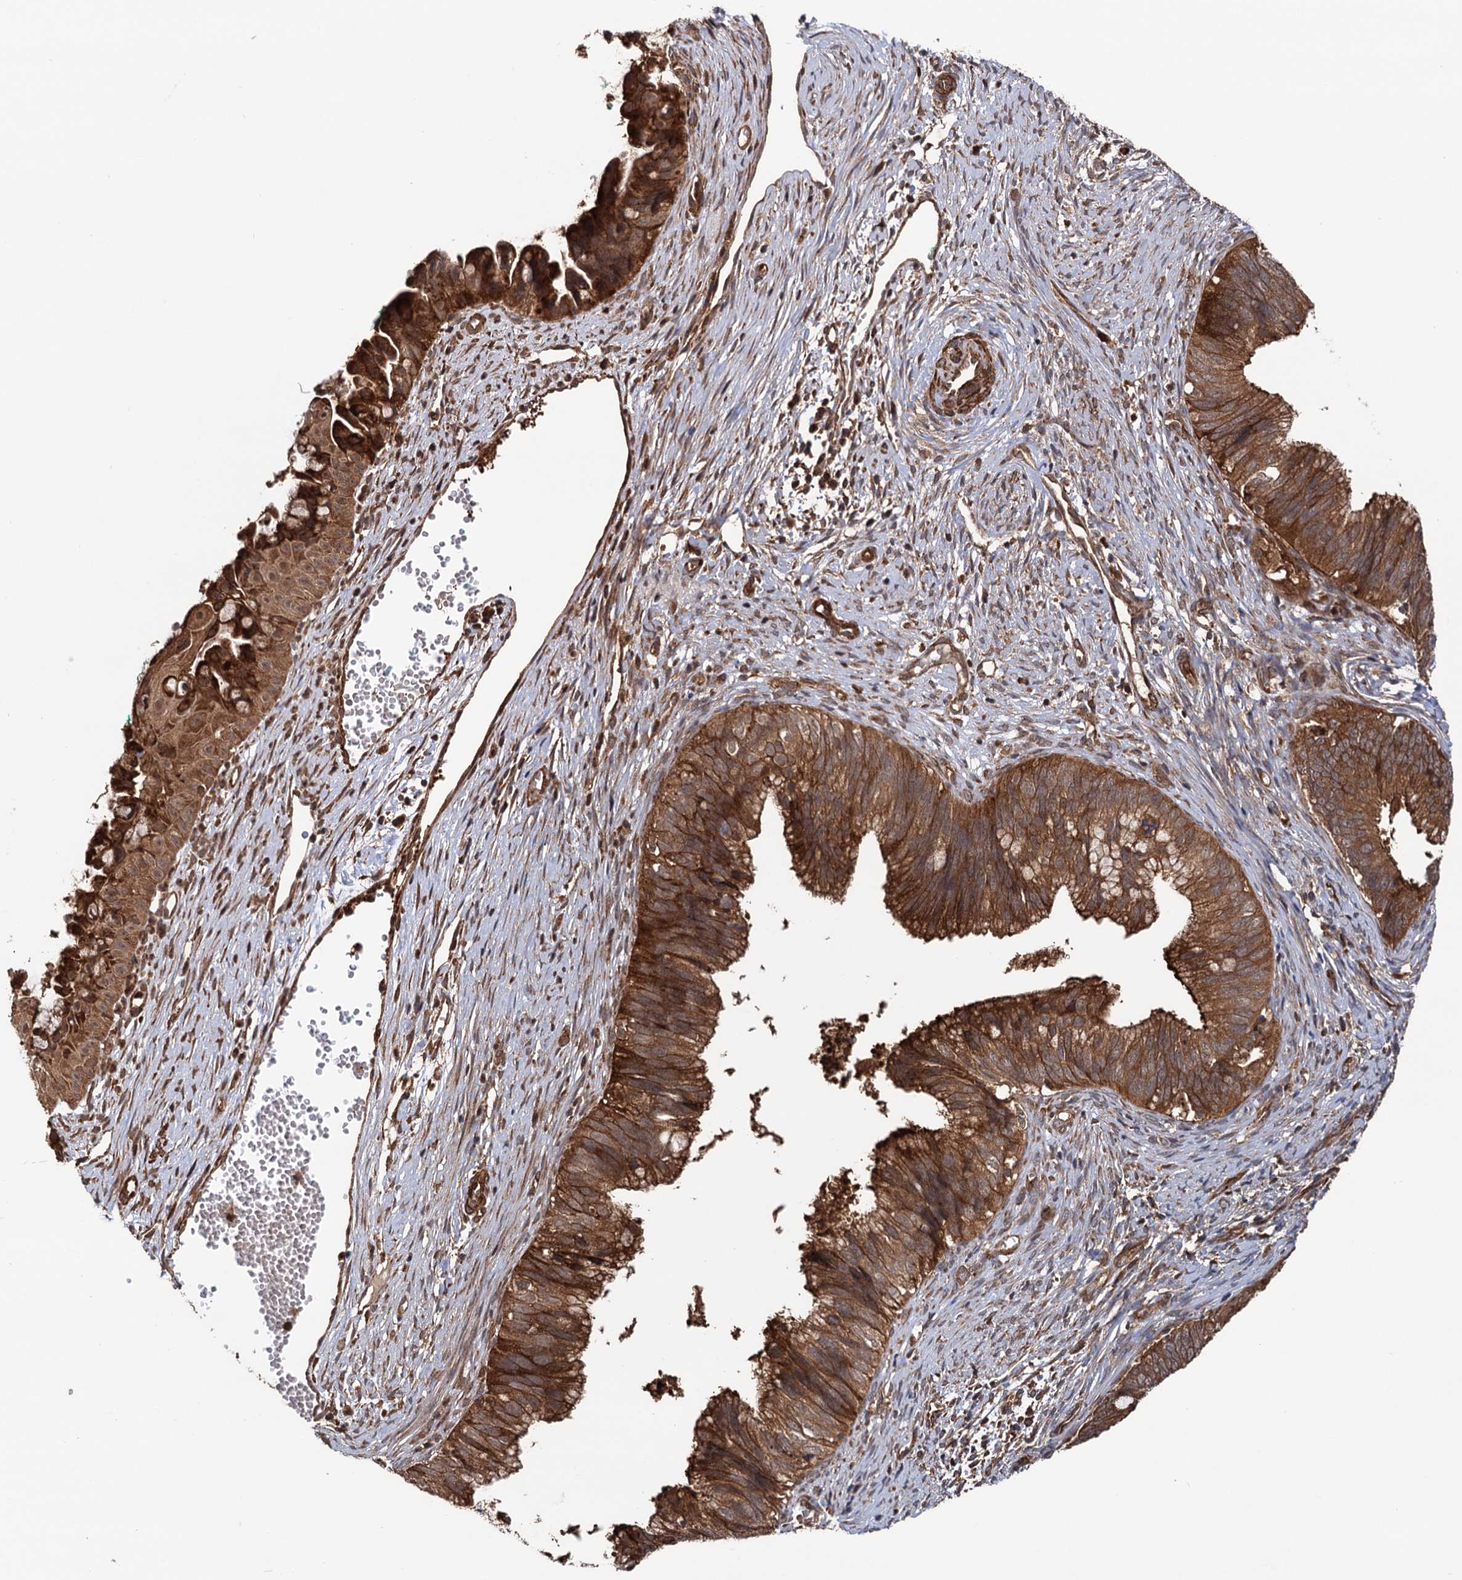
{"staining": {"intensity": "strong", "quantity": ">75%", "location": "cytoplasmic/membranous"}, "tissue": "cervical cancer", "cell_type": "Tumor cells", "image_type": "cancer", "snomed": [{"axis": "morphology", "description": "Adenocarcinoma, NOS"}, {"axis": "topography", "description": "Cervix"}], "caption": "Cervical adenocarcinoma stained with a protein marker demonstrates strong staining in tumor cells.", "gene": "ATP8B4", "patient": {"sex": "female", "age": 42}}